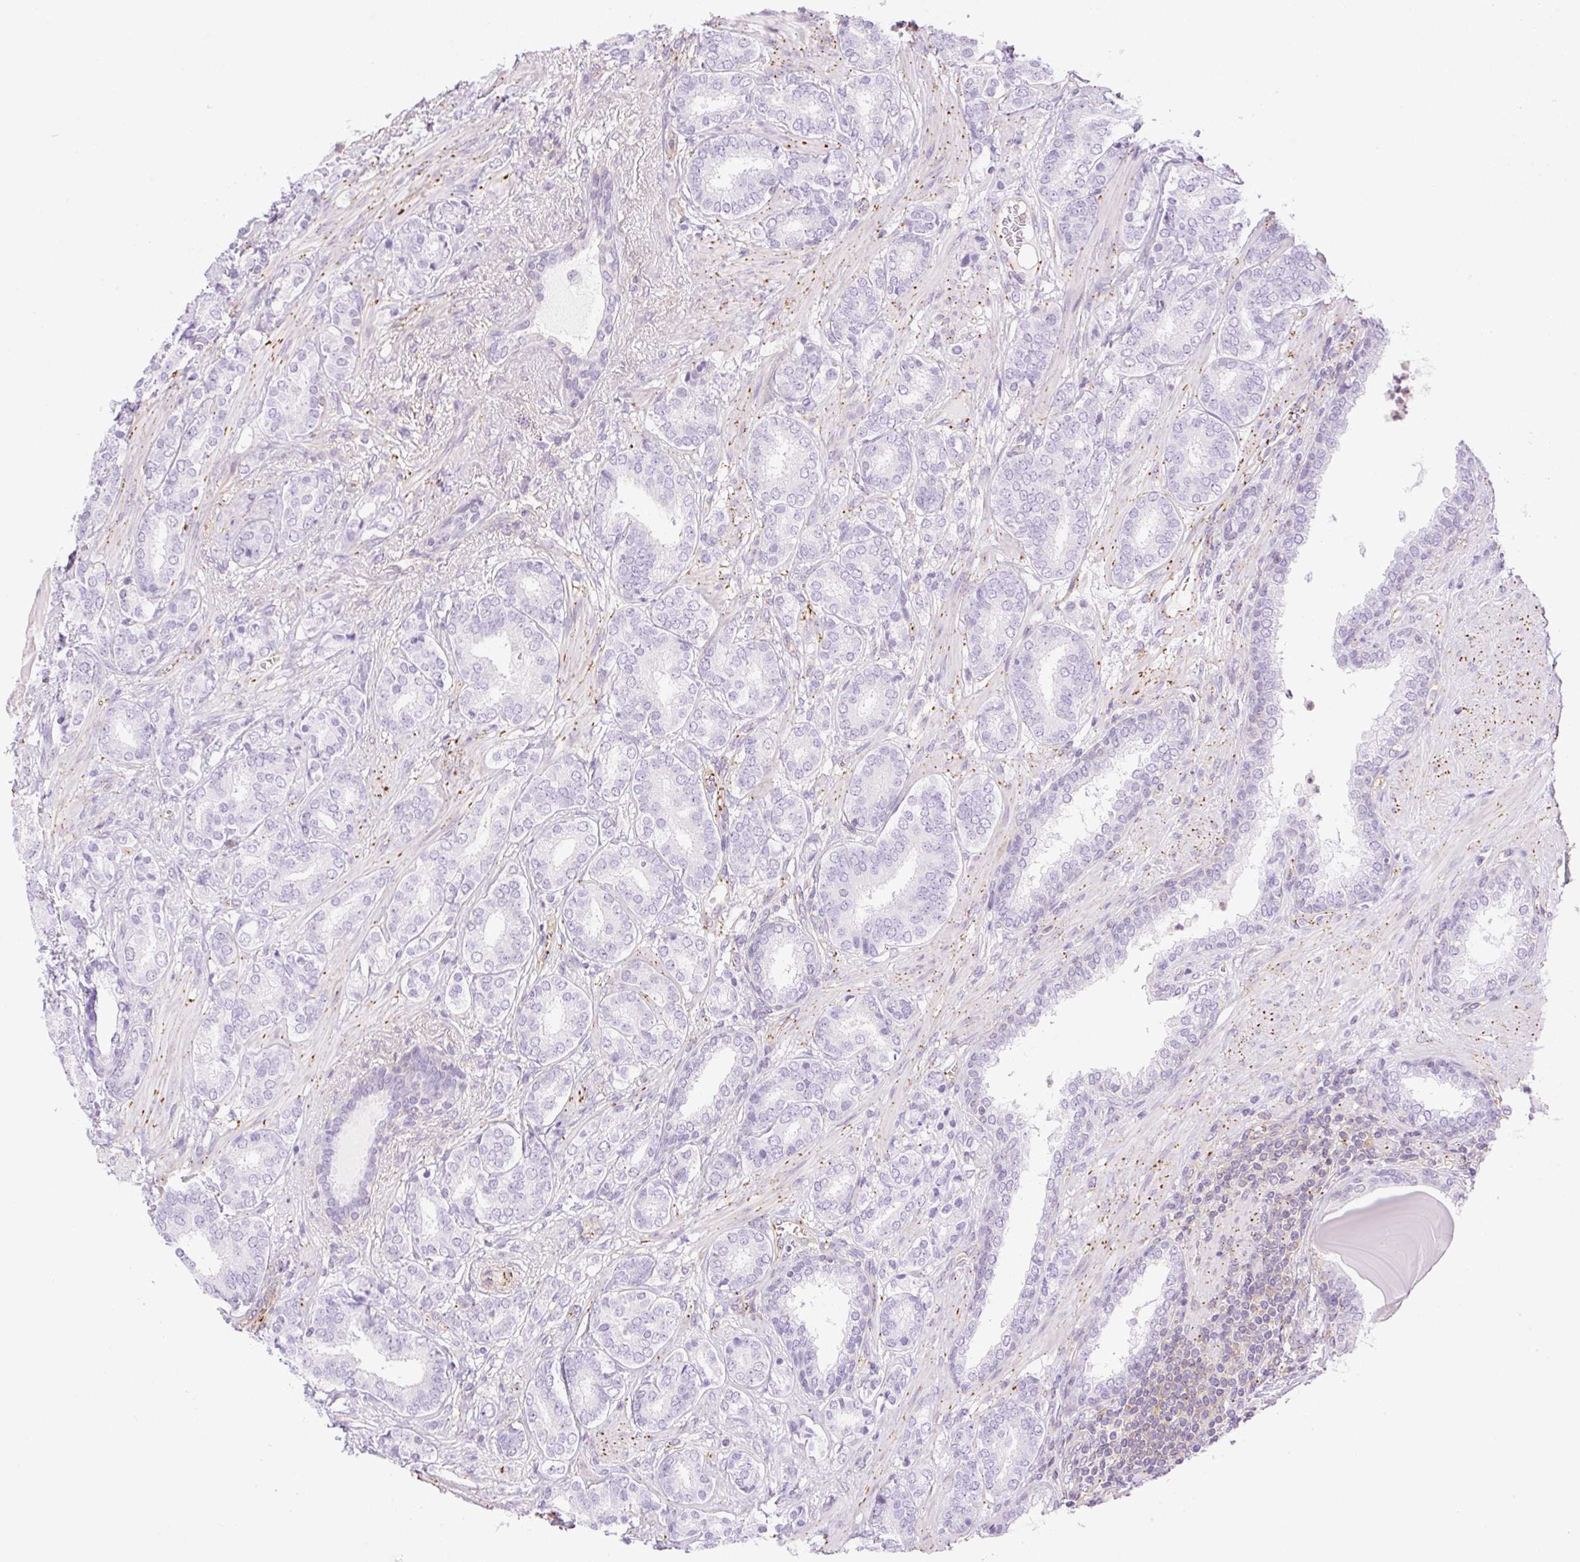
{"staining": {"intensity": "negative", "quantity": "none", "location": "none"}, "tissue": "prostate cancer", "cell_type": "Tumor cells", "image_type": "cancer", "snomed": [{"axis": "morphology", "description": "Adenocarcinoma, High grade"}, {"axis": "topography", "description": "Prostate"}], "caption": "Human prostate high-grade adenocarcinoma stained for a protein using IHC exhibits no expression in tumor cells.", "gene": "EHD3", "patient": {"sex": "male", "age": 62}}